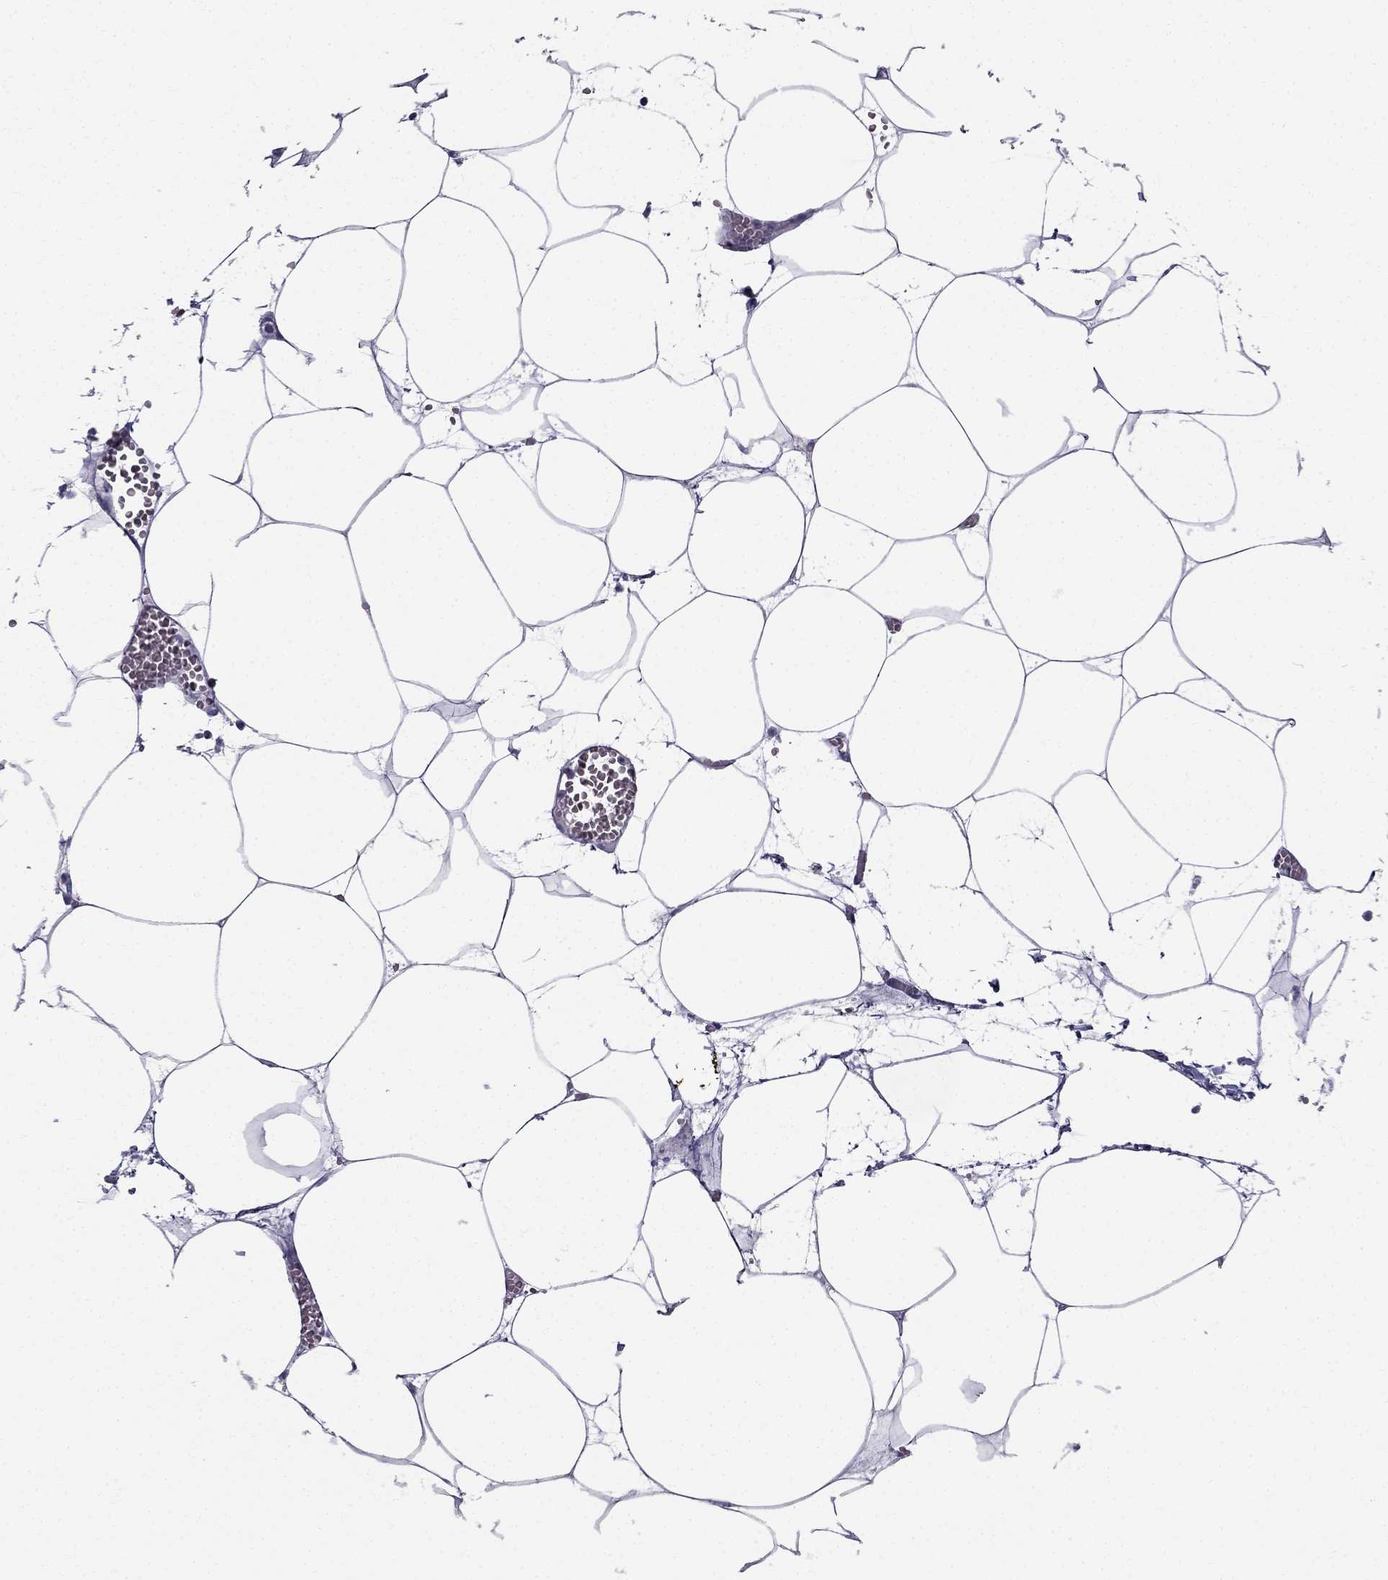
{"staining": {"intensity": "negative", "quantity": "none", "location": "none"}, "tissue": "adipose tissue", "cell_type": "Adipocytes", "image_type": "normal", "snomed": [{"axis": "morphology", "description": "Normal tissue, NOS"}, {"axis": "topography", "description": "Adipose tissue"}, {"axis": "topography", "description": "Pancreas"}, {"axis": "topography", "description": "Peripheral nerve tissue"}], "caption": "Immunohistochemical staining of unremarkable human adipose tissue demonstrates no significant positivity in adipocytes.", "gene": "BAG5", "patient": {"sex": "female", "age": 58}}